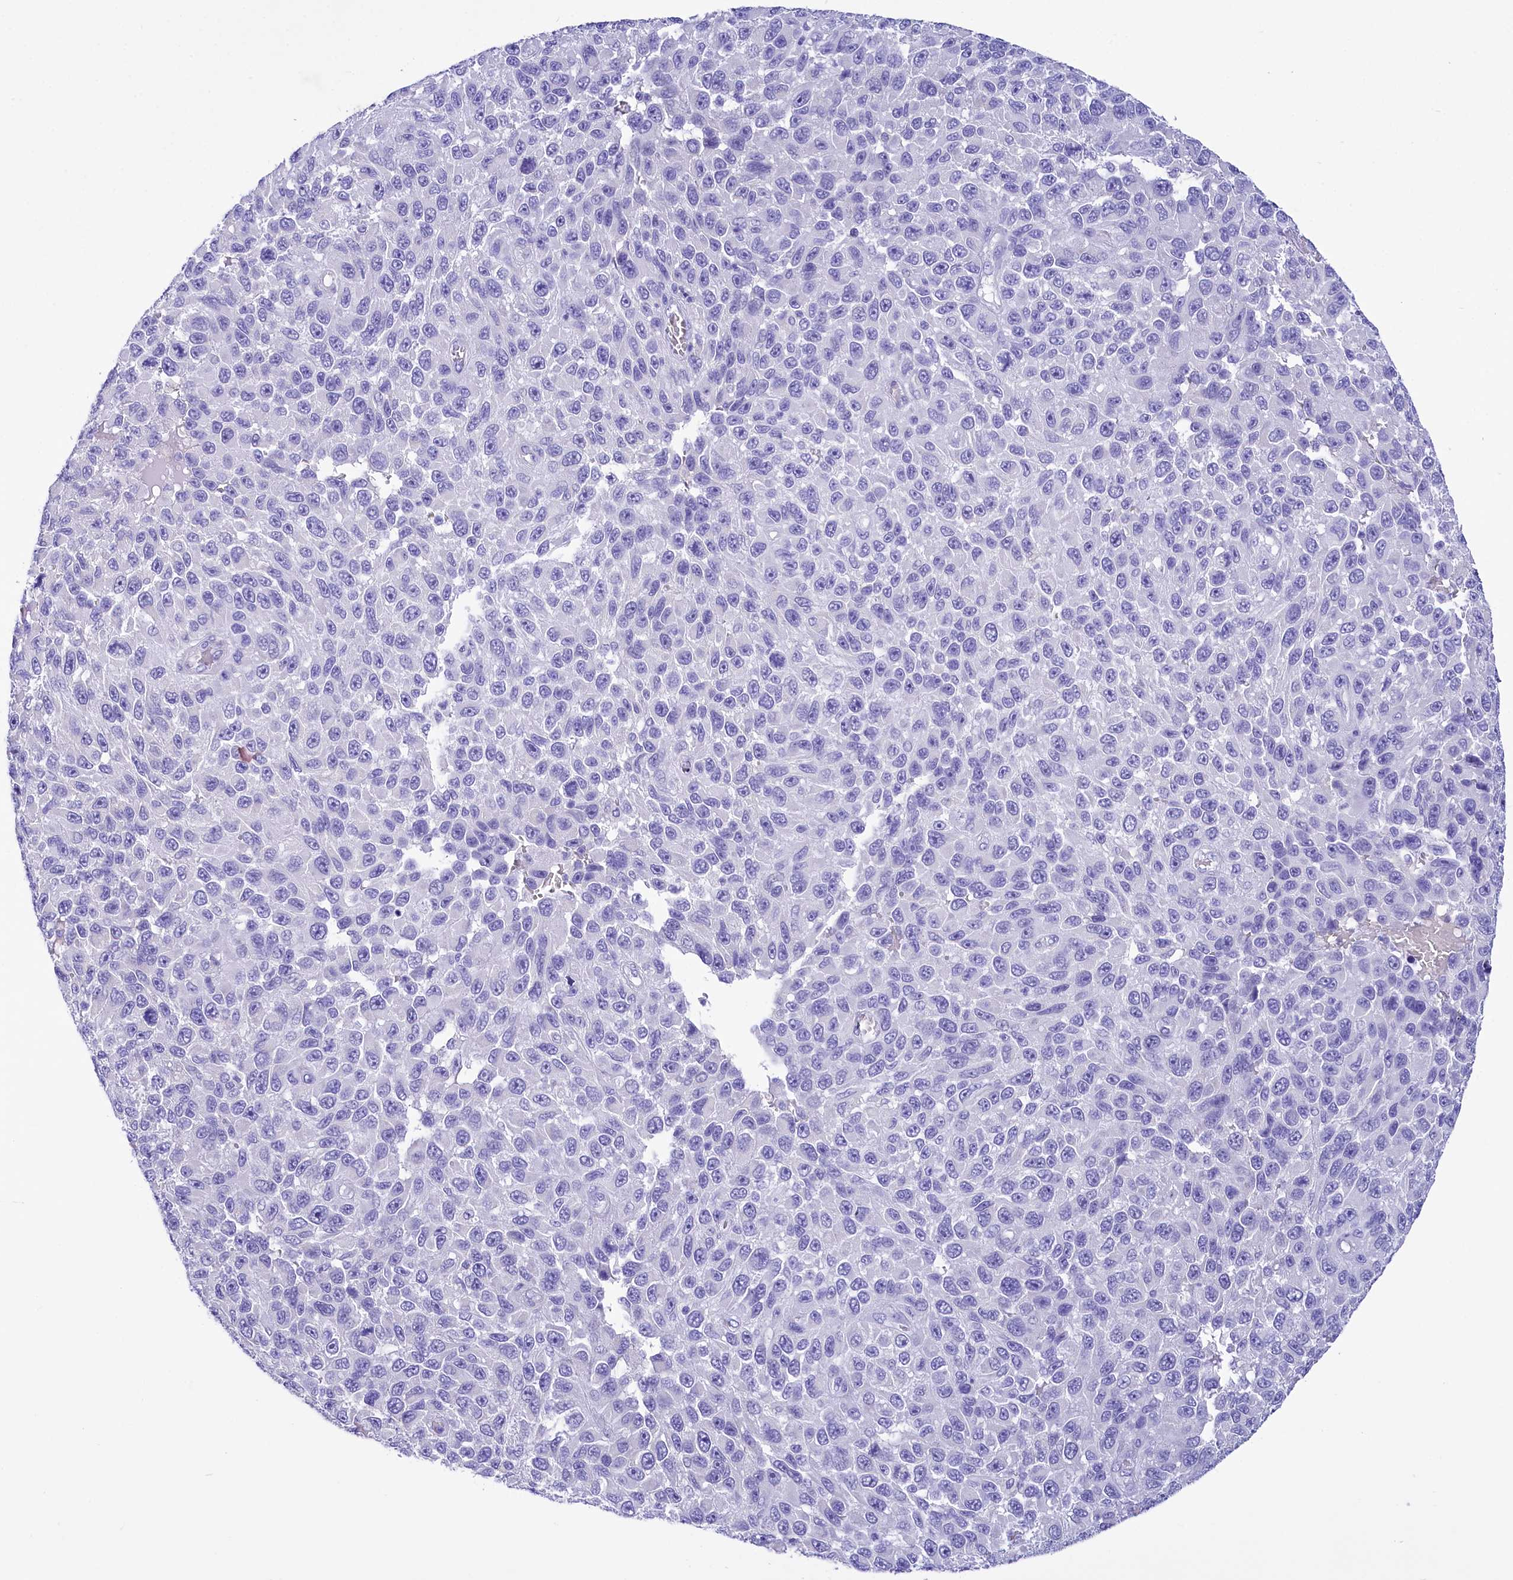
{"staining": {"intensity": "negative", "quantity": "none", "location": "none"}, "tissue": "melanoma", "cell_type": "Tumor cells", "image_type": "cancer", "snomed": [{"axis": "morphology", "description": "Malignant melanoma, NOS"}, {"axis": "topography", "description": "Skin"}], "caption": "DAB immunohistochemical staining of melanoma demonstrates no significant positivity in tumor cells.", "gene": "TTC36", "patient": {"sex": "female", "age": 96}}